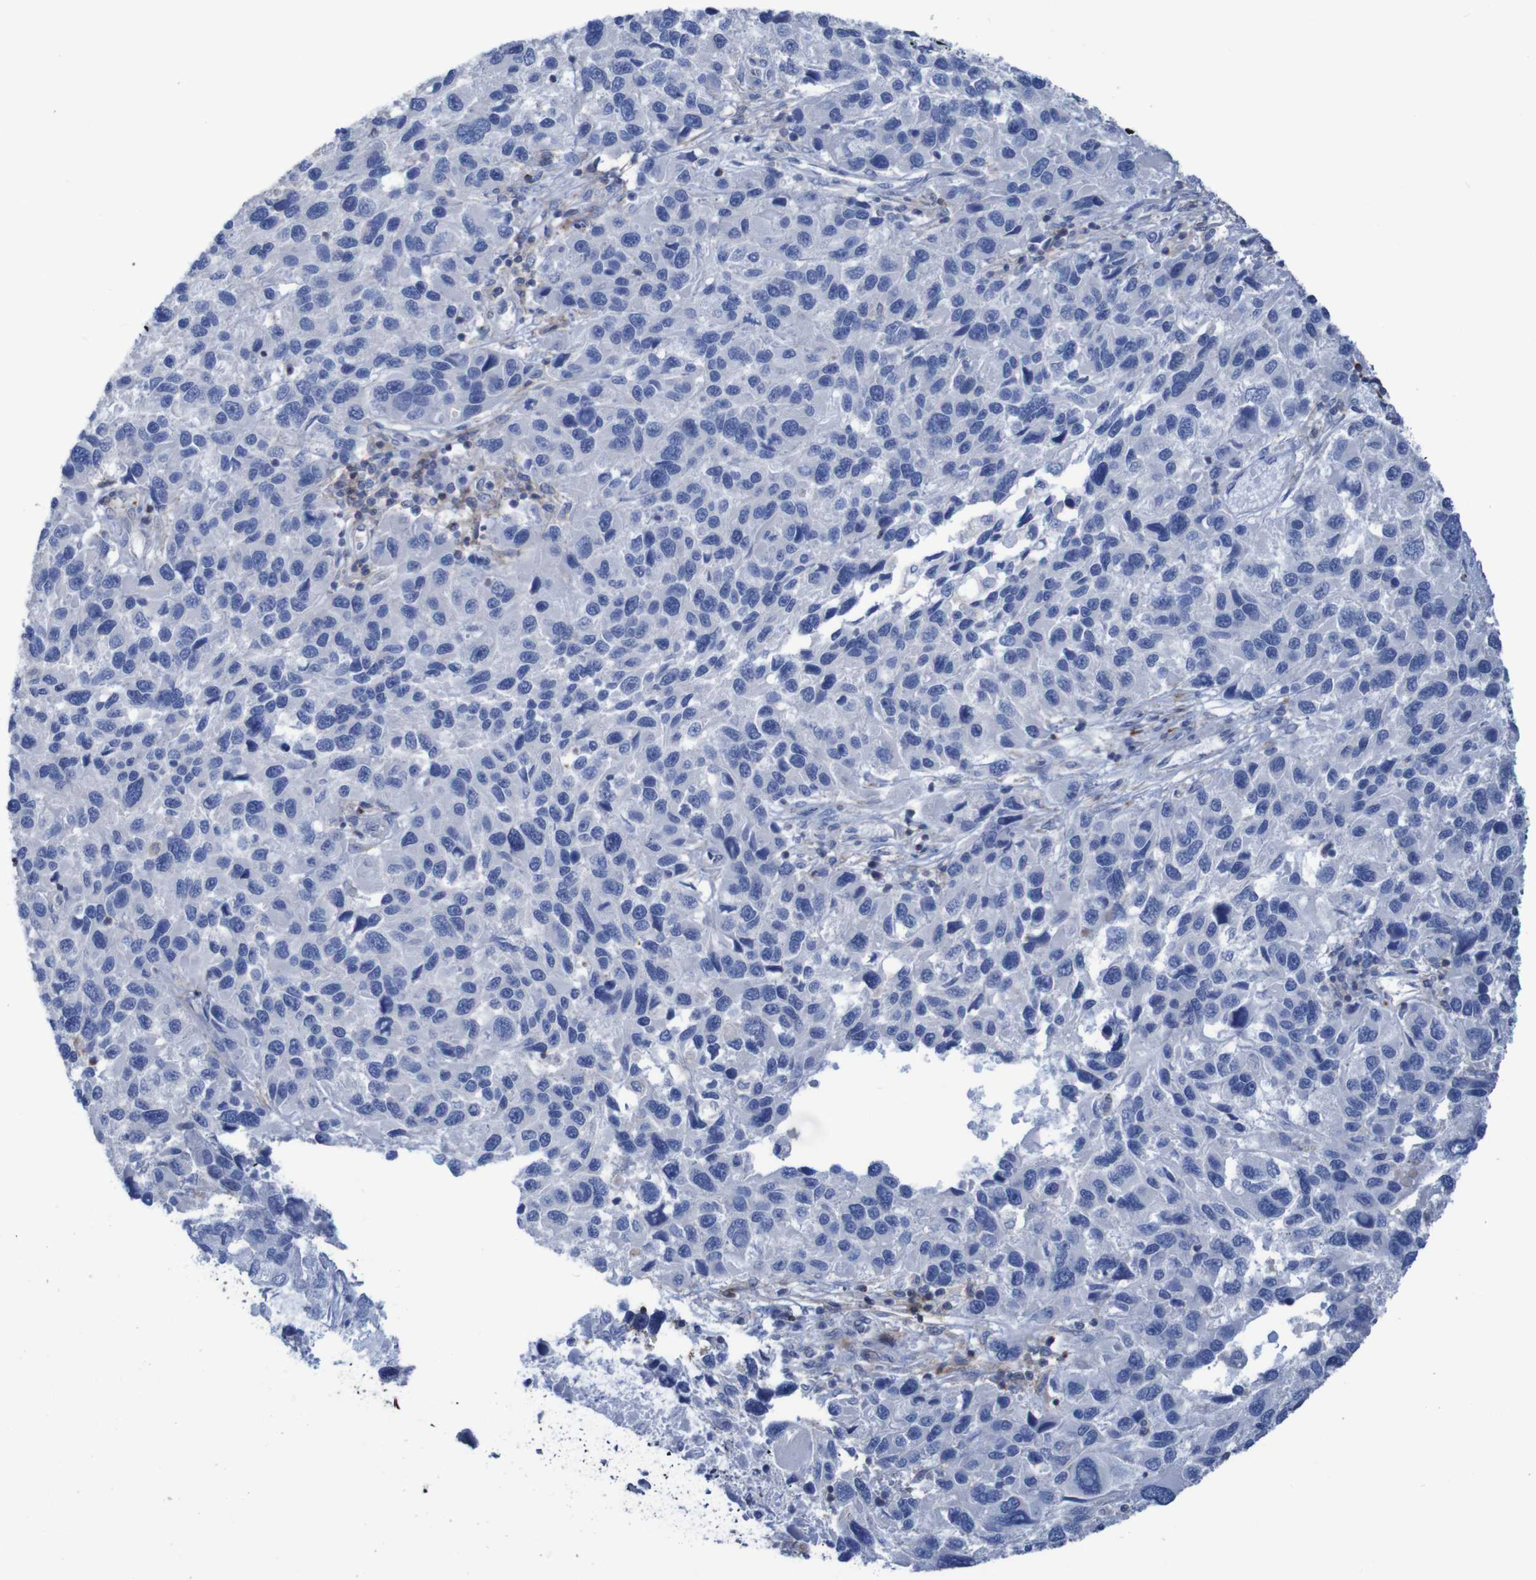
{"staining": {"intensity": "negative", "quantity": "none", "location": "none"}, "tissue": "melanoma", "cell_type": "Tumor cells", "image_type": "cancer", "snomed": [{"axis": "morphology", "description": "Malignant melanoma, NOS"}, {"axis": "topography", "description": "Skin"}], "caption": "Tumor cells show no significant expression in malignant melanoma.", "gene": "RNF182", "patient": {"sex": "male", "age": 53}}